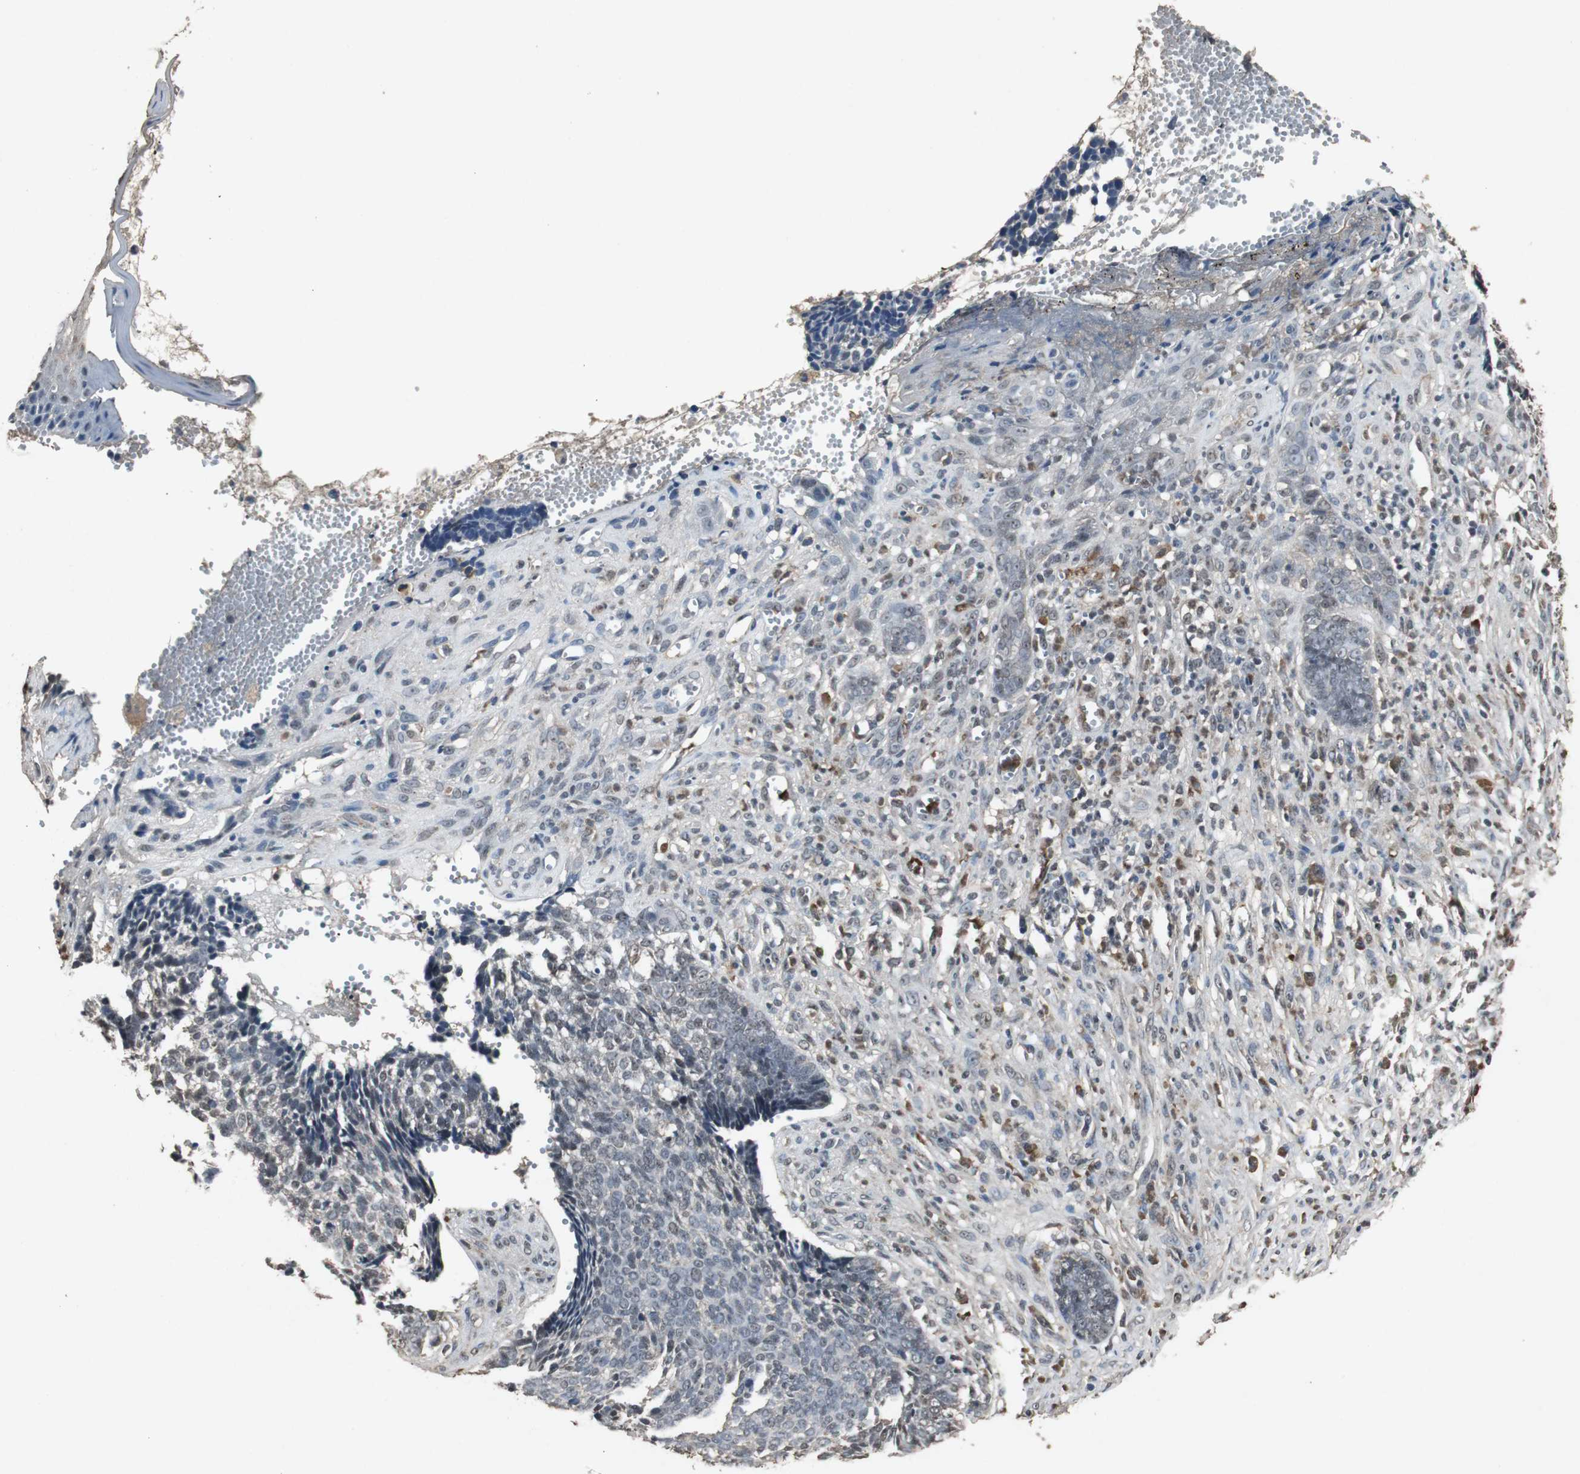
{"staining": {"intensity": "weak", "quantity": "25%-75%", "location": "nuclear"}, "tissue": "skin cancer", "cell_type": "Tumor cells", "image_type": "cancer", "snomed": [{"axis": "morphology", "description": "Basal cell carcinoma"}, {"axis": "topography", "description": "Skin"}], "caption": "Immunohistochemistry (IHC) of human skin basal cell carcinoma shows low levels of weak nuclear expression in about 25%-75% of tumor cells.", "gene": "EMX1", "patient": {"sex": "male", "age": 84}}